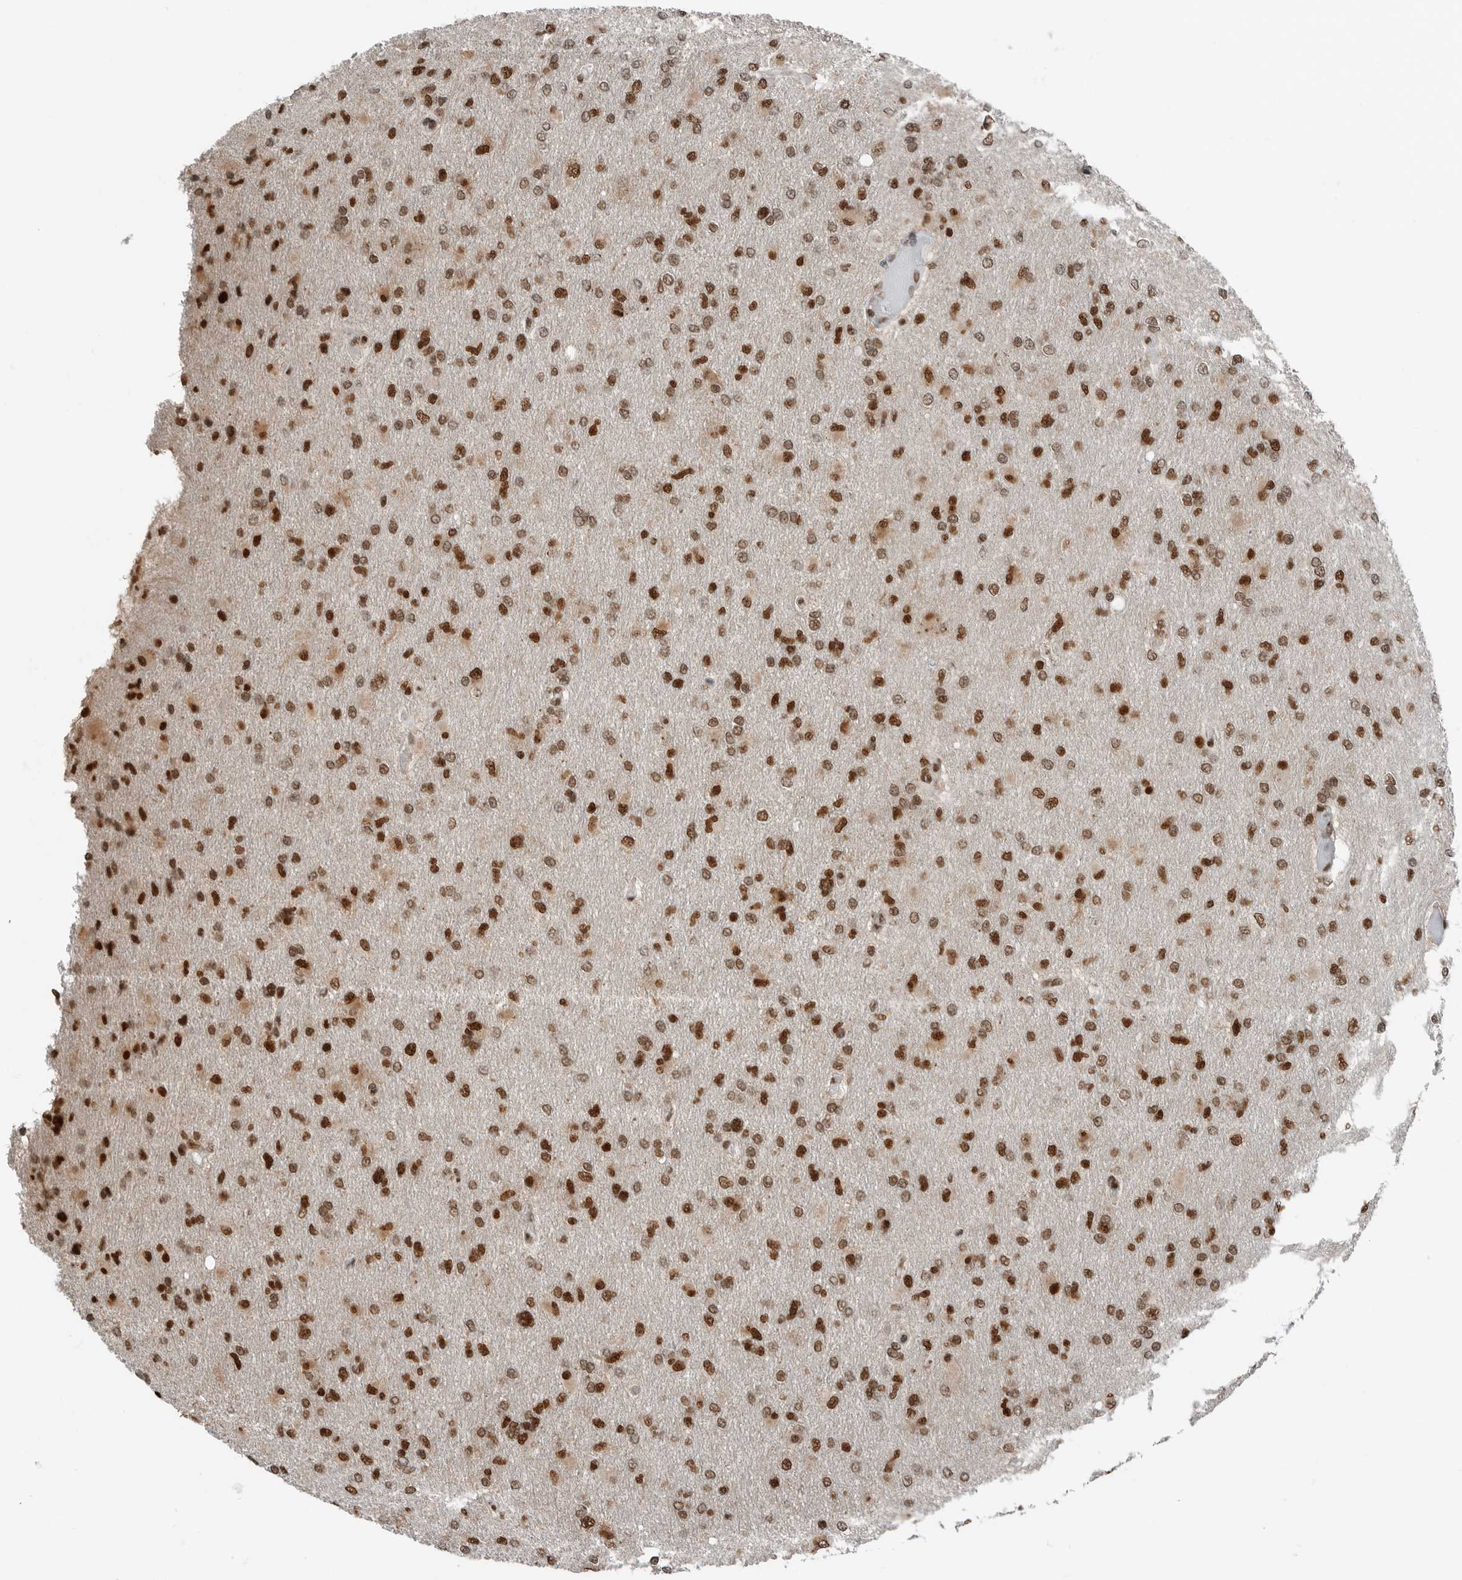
{"staining": {"intensity": "moderate", "quantity": ">75%", "location": "nuclear"}, "tissue": "glioma", "cell_type": "Tumor cells", "image_type": "cancer", "snomed": [{"axis": "morphology", "description": "Glioma, malignant, High grade"}, {"axis": "topography", "description": "Cerebral cortex"}], "caption": "A medium amount of moderate nuclear positivity is seen in approximately >75% of tumor cells in glioma tissue. The protein is stained brown, and the nuclei are stained in blue (DAB IHC with brightfield microscopy, high magnification).", "gene": "BLZF1", "patient": {"sex": "female", "age": 36}}